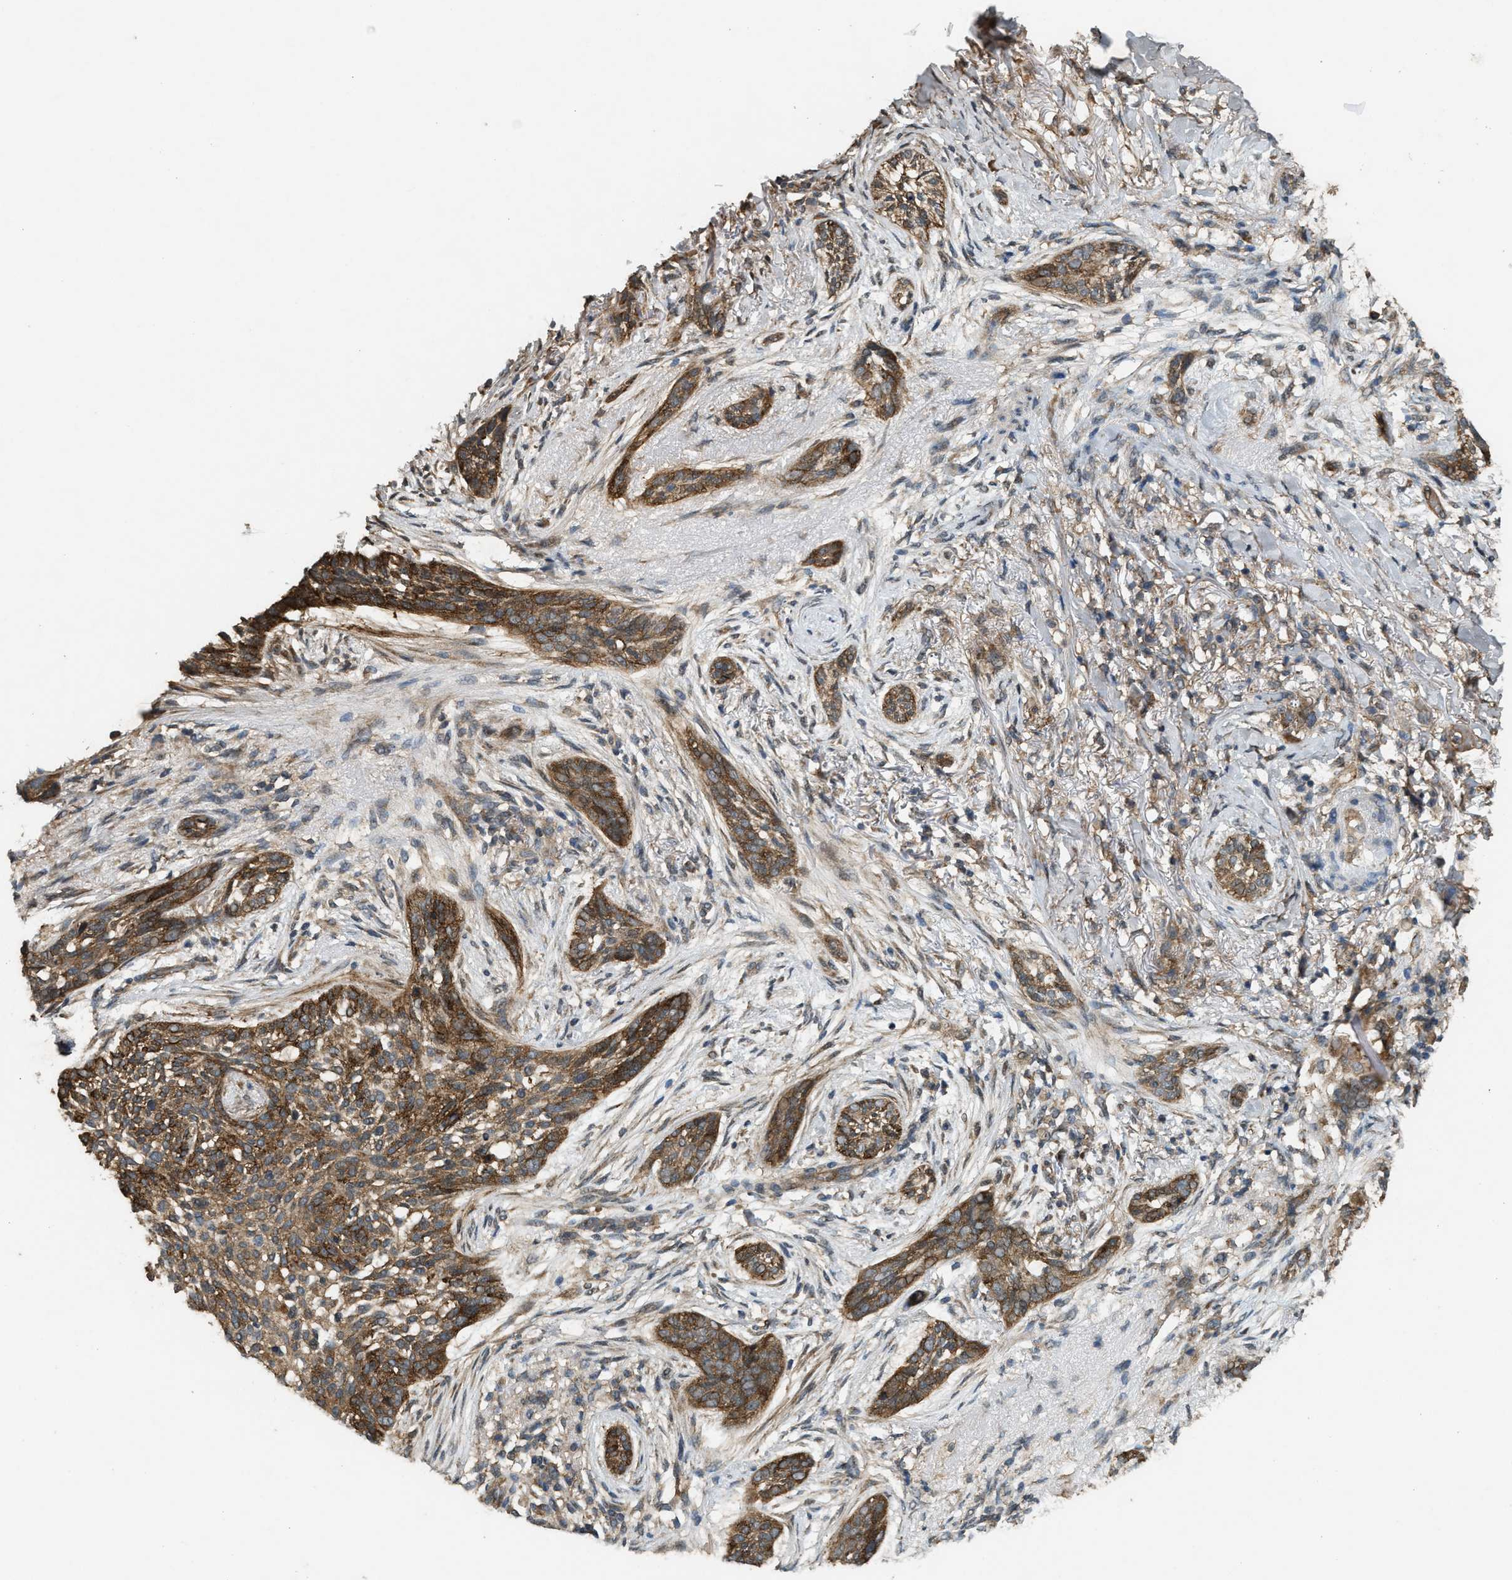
{"staining": {"intensity": "moderate", "quantity": ">75%", "location": "cytoplasmic/membranous"}, "tissue": "skin cancer", "cell_type": "Tumor cells", "image_type": "cancer", "snomed": [{"axis": "morphology", "description": "Basal cell carcinoma"}, {"axis": "topography", "description": "Skin"}], "caption": "Immunohistochemical staining of skin cancer shows medium levels of moderate cytoplasmic/membranous expression in about >75% of tumor cells.", "gene": "ARHGEF5", "patient": {"sex": "female", "age": 88}}